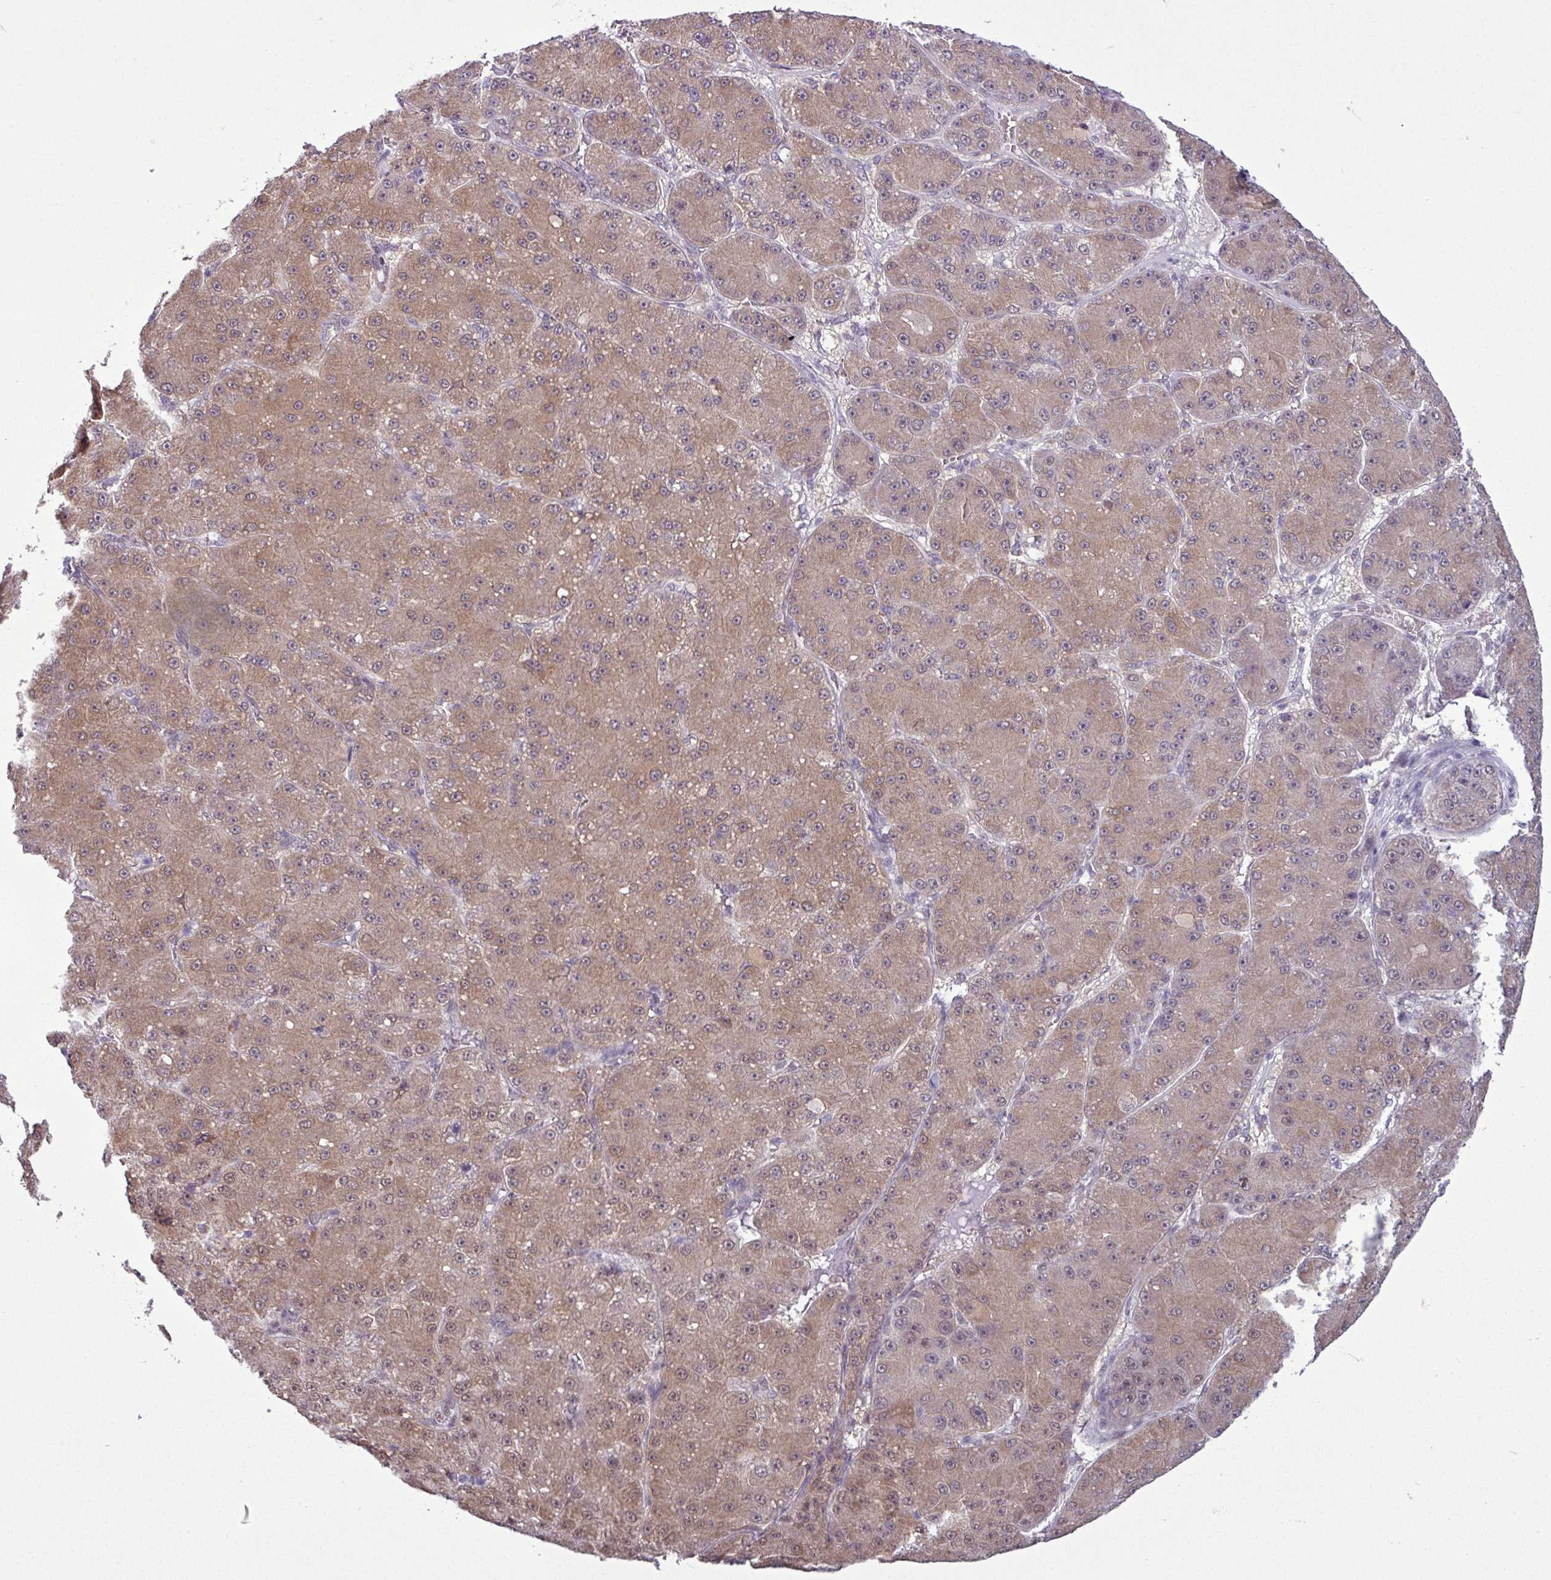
{"staining": {"intensity": "moderate", "quantity": ">75%", "location": "cytoplasmic/membranous,nuclear"}, "tissue": "liver cancer", "cell_type": "Tumor cells", "image_type": "cancer", "snomed": [{"axis": "morphology", "description": "Carcinoma, Hepatocellular, NOS"}, {"axis": "topography", "description": "Liver"}], "caption": "An image of human liver cancer (hepatocellular carcinoma) stained for a protein demonstrates moderate cytoplasmic/membranous and nuclear brown staining in tumor cells.", "gene": "ZNF217", "patient": {"sex": "male", "age": 67}}